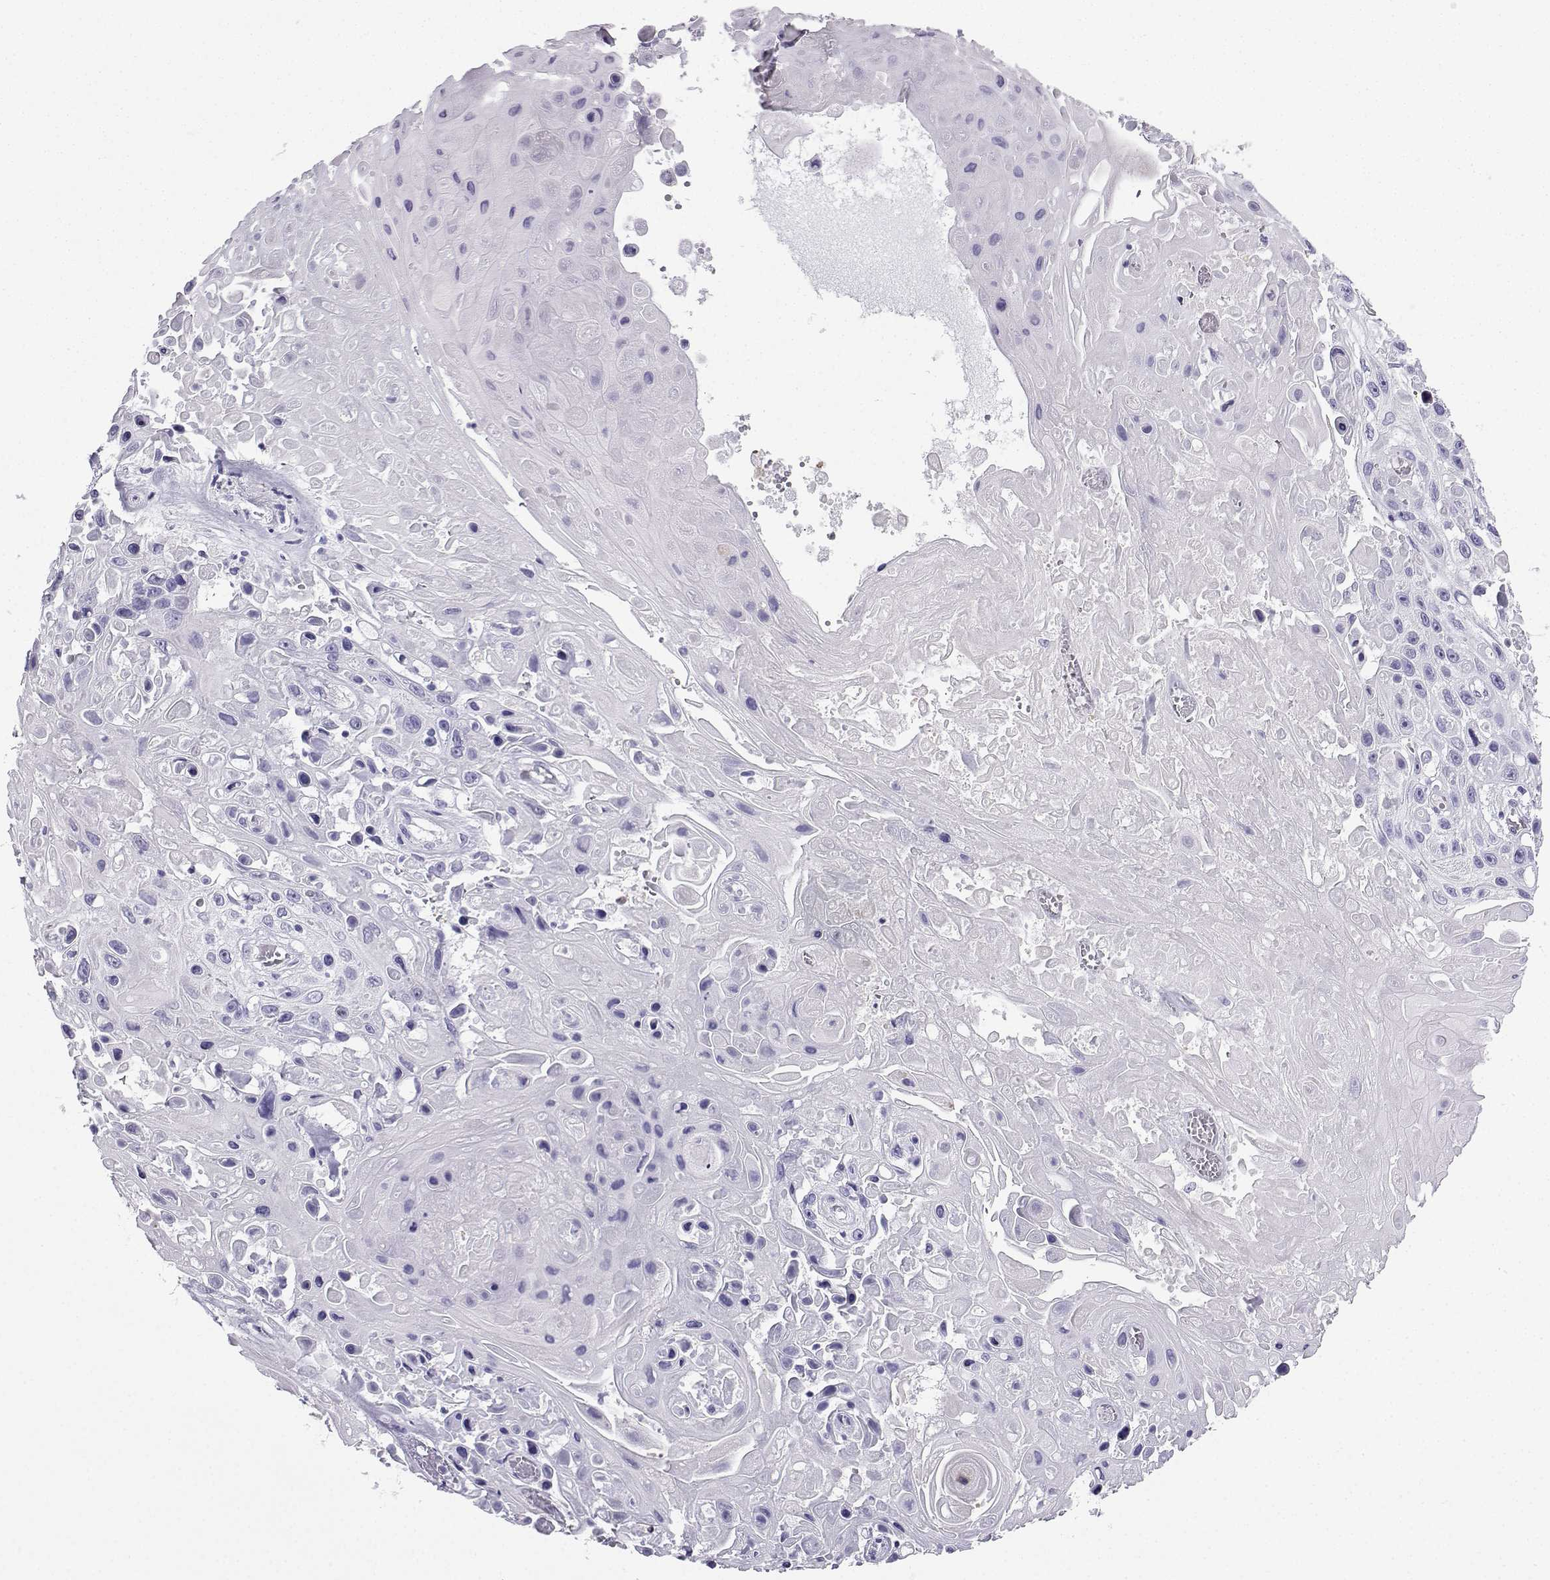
{"staining": {"intensity": "negative", "quantity": "none", "location": "none"}, "tissue": "skin cancer", "cell_type": "Tumor cells", "image_type": "cancer", "snomed": [{"axis": "morphology", "description": "Squamous cell carcinoma, NOS"}, {"axis": "topography", "description": "Skin"}], "caption": "A high-resolution image shows IHC staining of skin squamous cell carcinoma, which exhibits no significant staining in tumor cells.", "gene": "SLC18A2", "patient": {"sex": "male", "age": 82}}